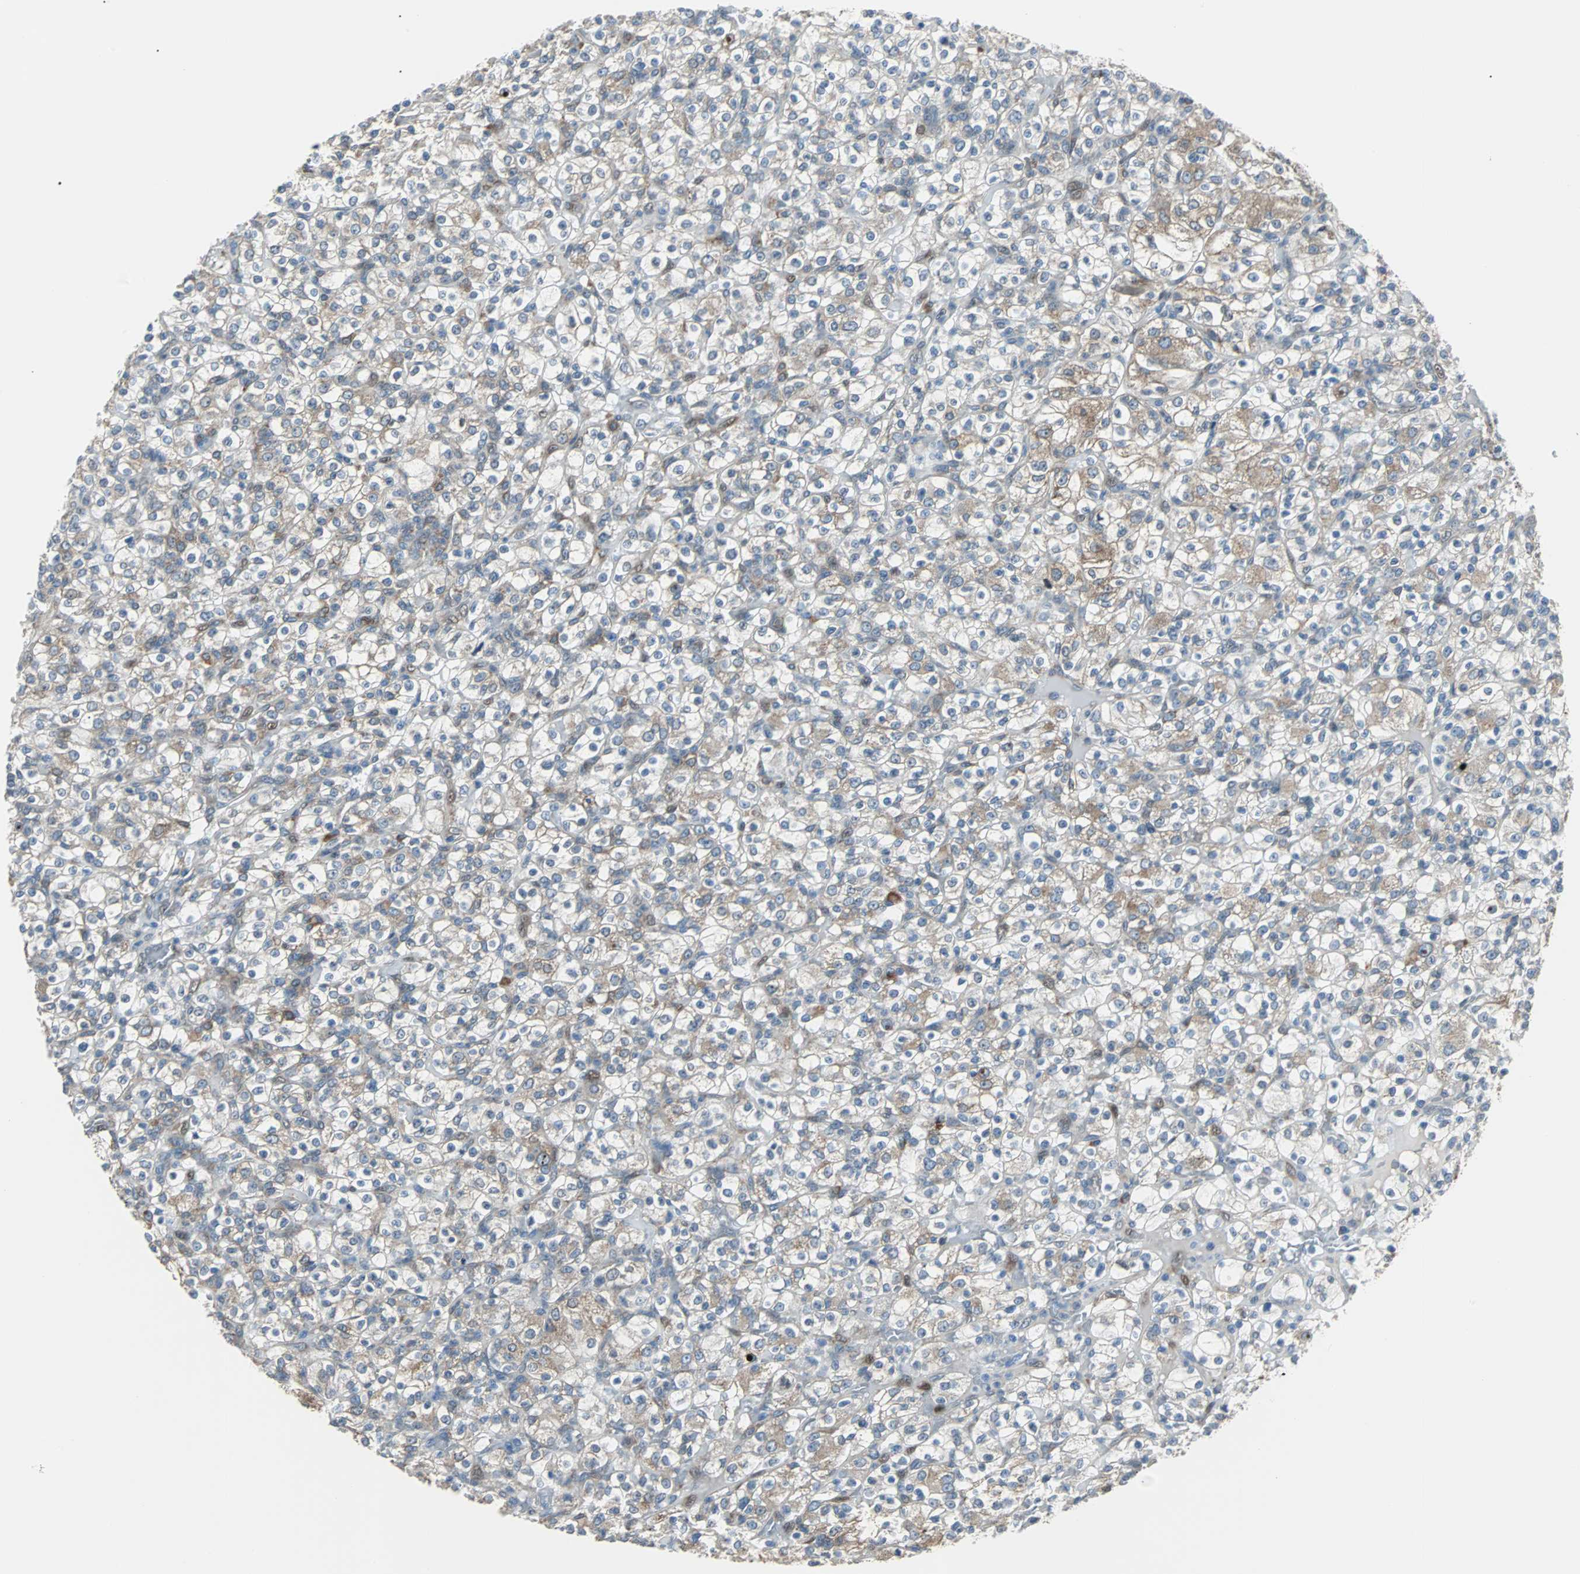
{"staining": {"intensity": "weak", "quantity": "<25%", "location": "cytoplasmic/membranous"}, "tissue": "renal cancer", "cell_type": "Tumor cells", "image_type": "cancer", "snomed": [{"axis": "morphology", "description": "Normal tissue, NOS"}, {"axis": "morphology", "description": "Adenocarcinoma, NOS"}, {"axis": "topography", "description": "Kidney"}], "caption": "Immunohistochemistry (IHC) of human renal cancer exhibits no expression in tumor cells.", "gene": "PDIA4", "patient": {"sex": "female", "age": 72}}